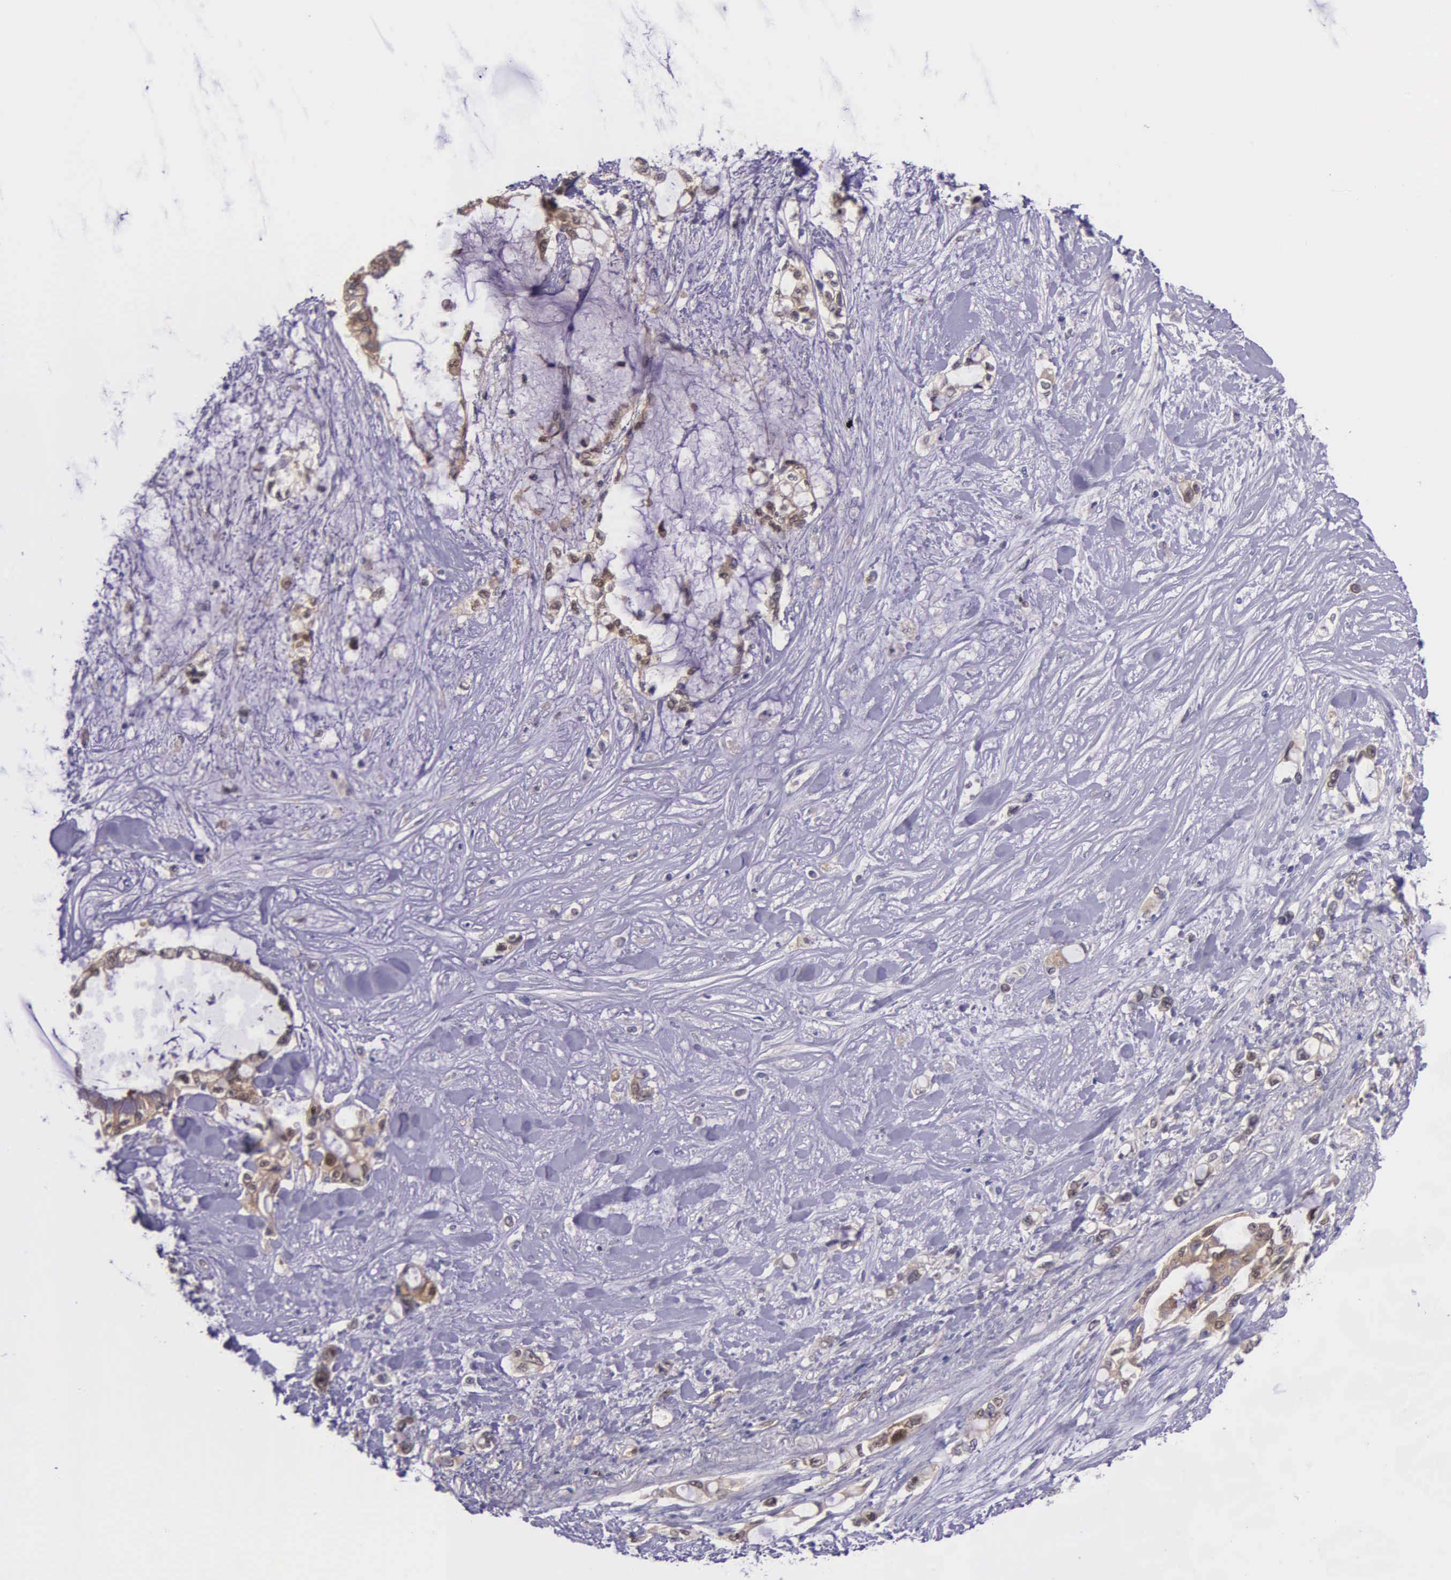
{"staining": {"intensity": "moderate", "quantity": ">75%", "location": "cytoplasmic/membranous"}, "tissue": "pancreatic cancer", "cell_type": "Tumor cells", "image_type": "cancer", "snomed": [{"axis": "morphology", "description": "Adenocarcinoma, NOS"}, {"axis": "topography", "description": "Pancreas"}], "caption": "Protein expression by immunohistochemistry demonstrates moderate cytoplasmic/membranous staining in about >75% of tumor cells in adenocarcinoma (pancreatic). (brown staining indicates protein expression, while blue staining denotes nuclei).", "gene": "GMPR2", "patient": {"sex": "female", "age": 70}}